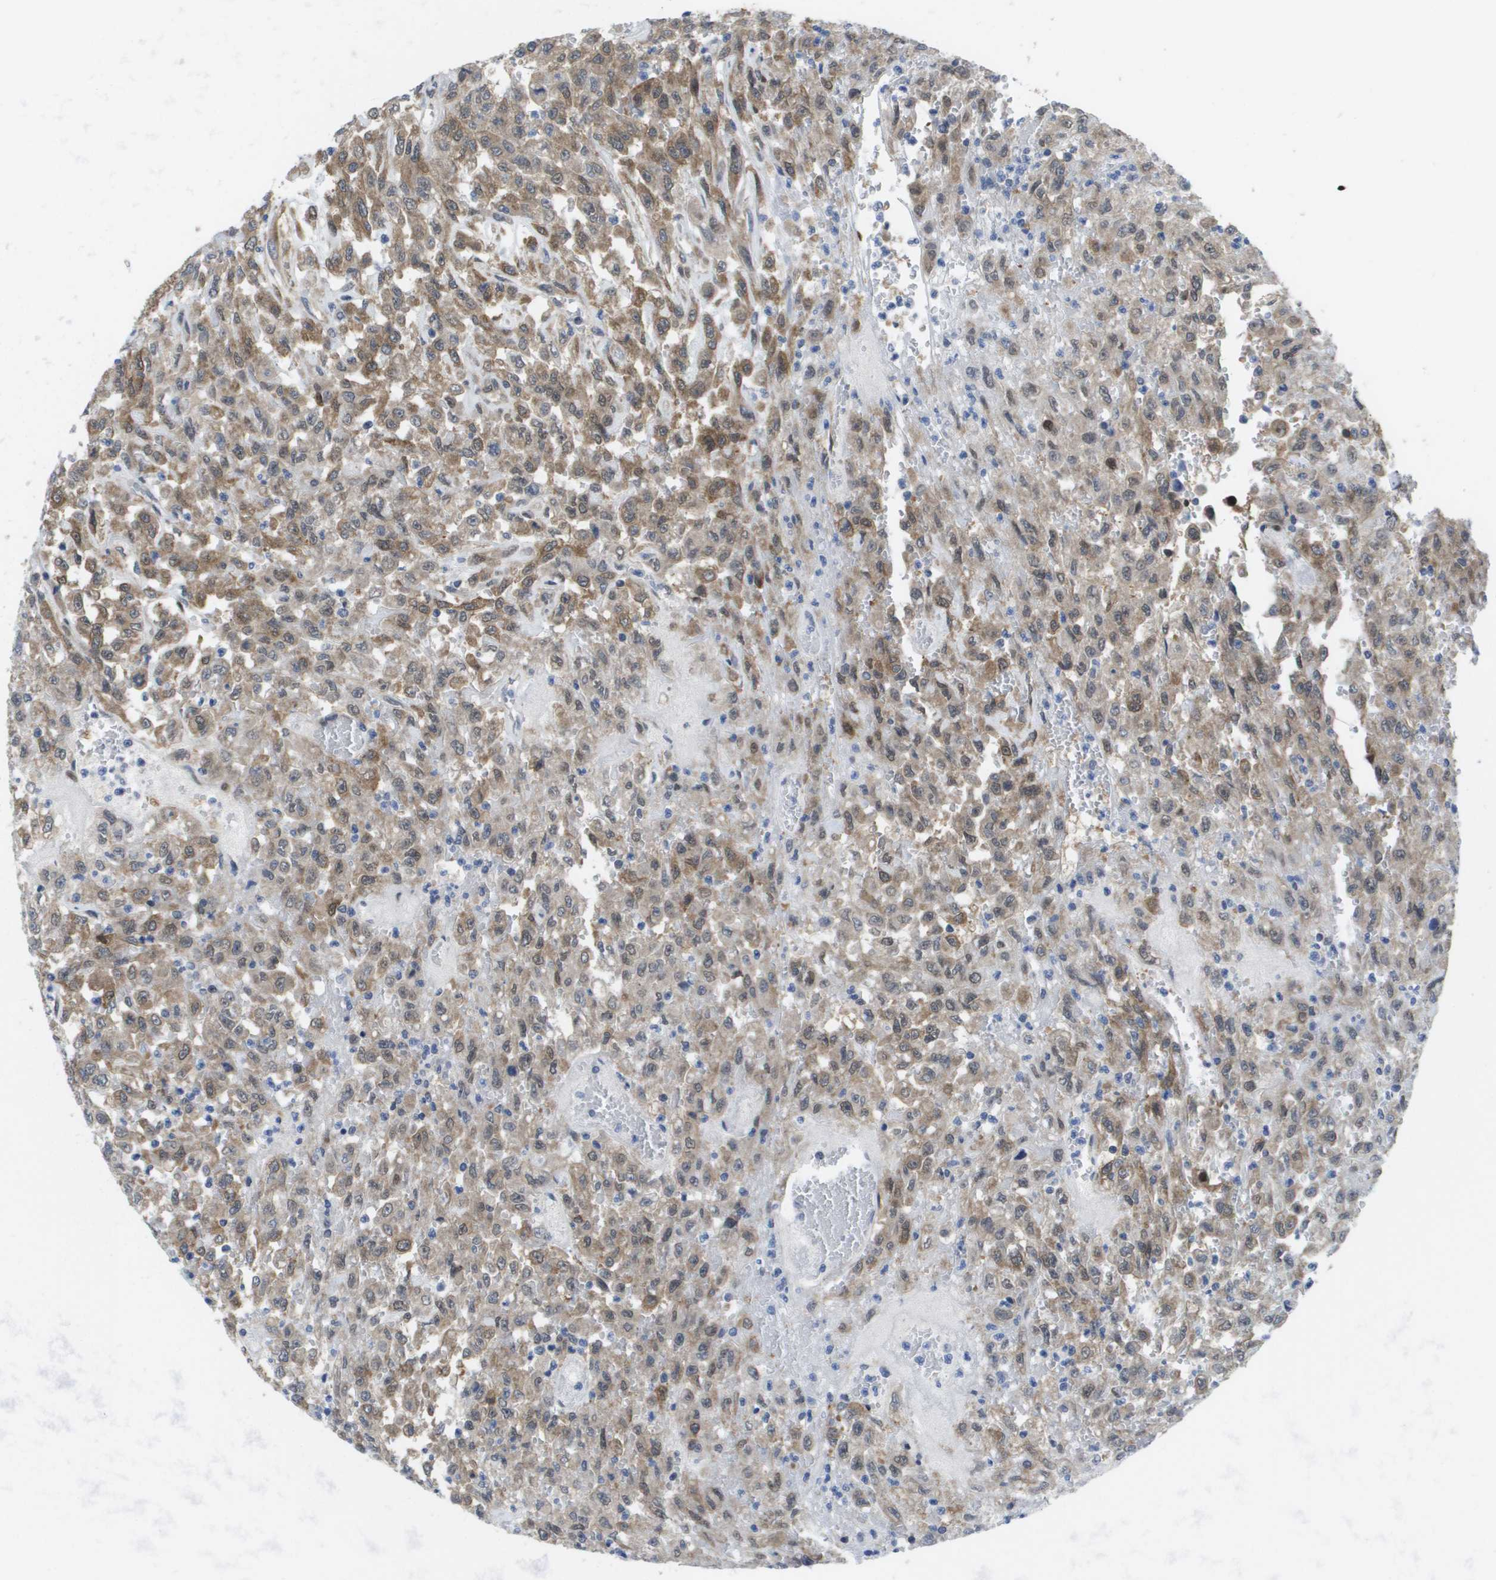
{"staining": {"intensity": "moderate", "quantity": ">75%", "location": "cytoplasmic/membranous"}, "tissue": "urothelial cancer", "cell_type": "Tumor cells", "image_type": "cancer", "snomed": [{"axis": "morphology", "description": "Urothelial carcinoma, High grade"}, {"axis": "topography", "description": "Urinary bladder"}], "caption": "The histopathology image reveals staining of urothelial carcinoma (high-grade), revealing moderate cytoplasmic/membranous protein staining (brown color) within tumor cells.", "gene": "FKBP4", "patient": {"sex": "male", "age": 46}}